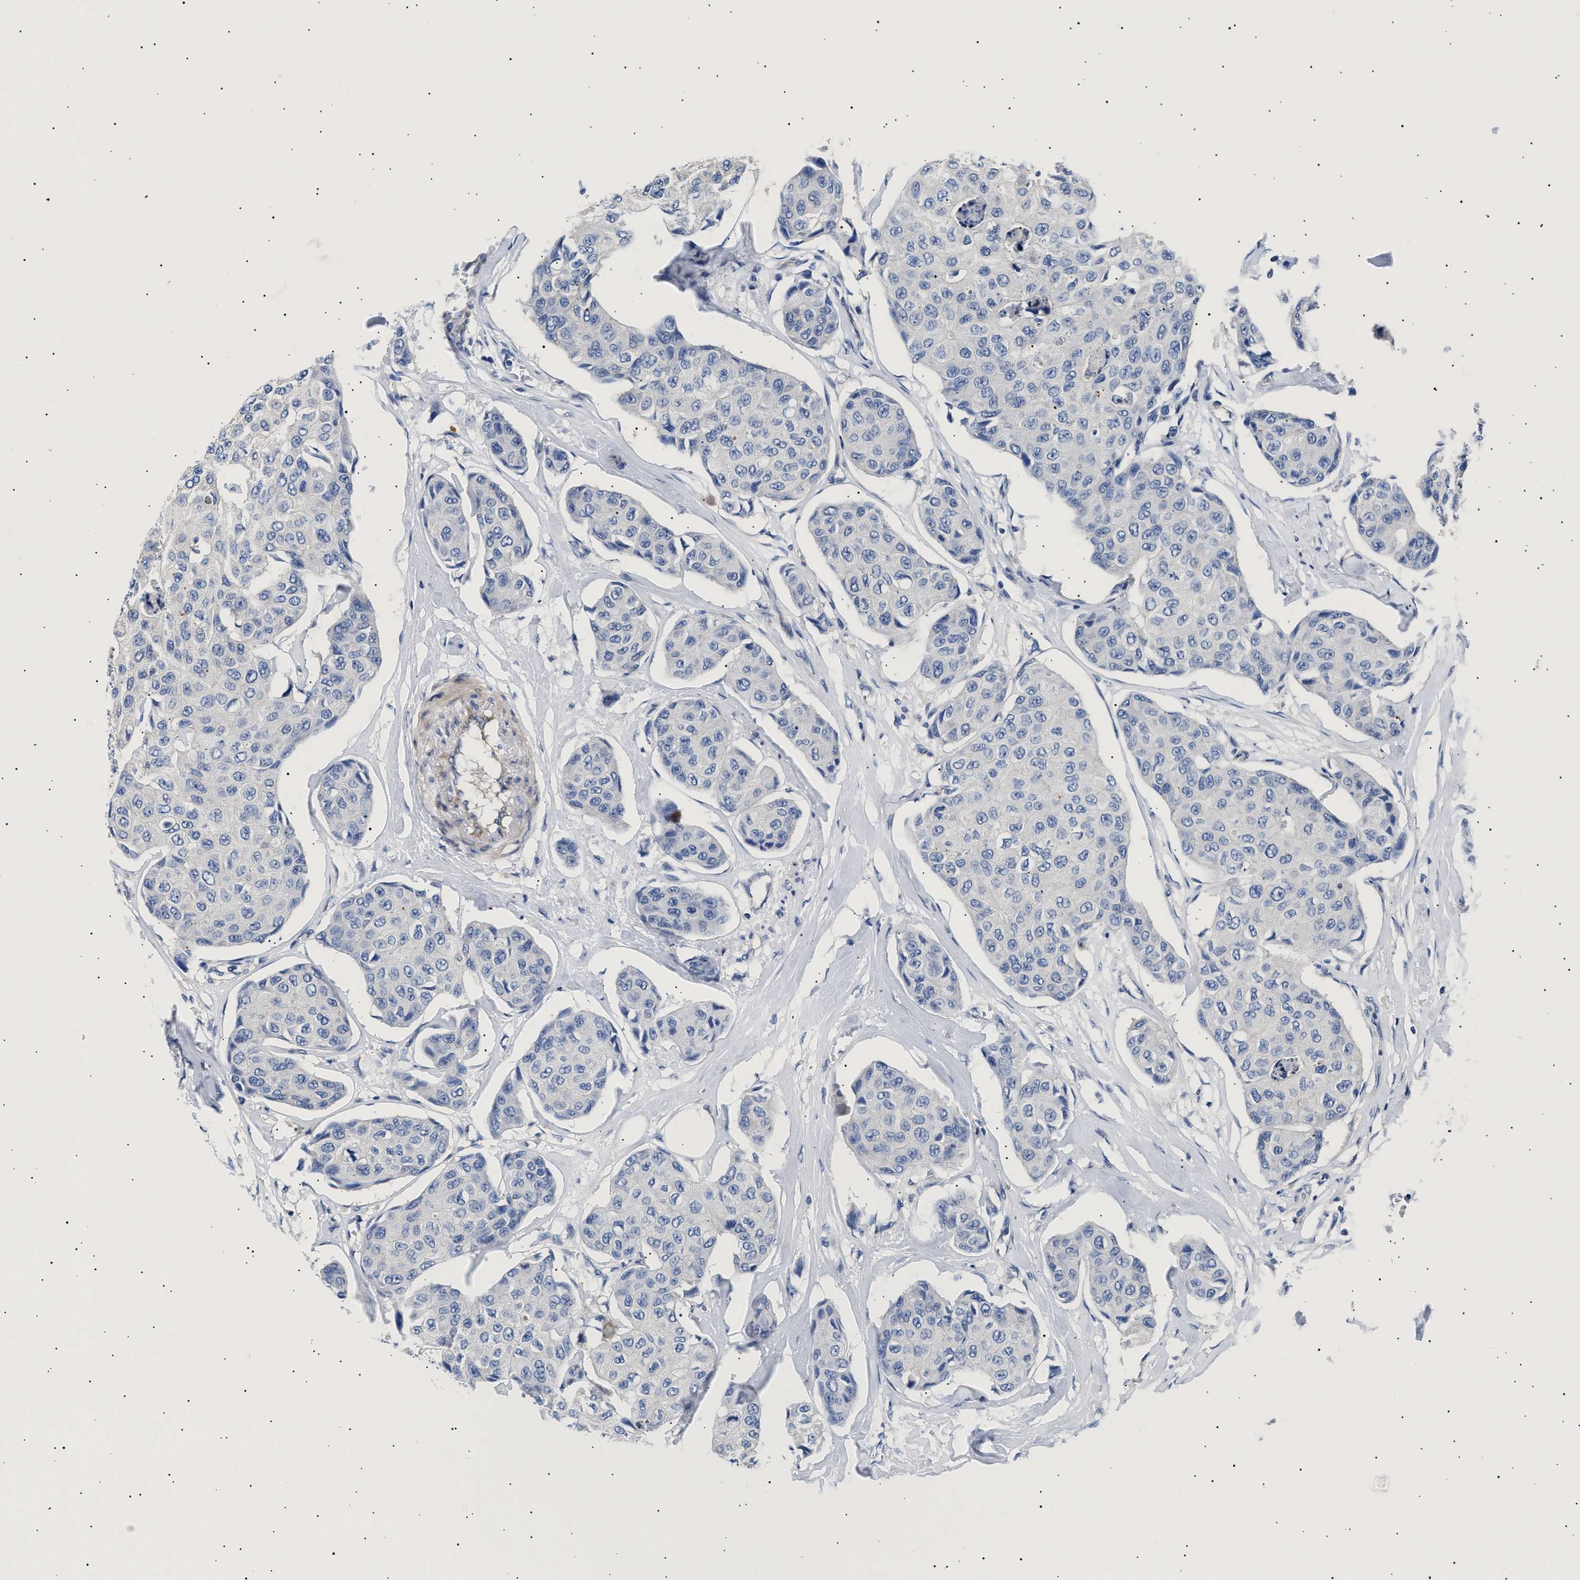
{"staining": {"intensity": "negative", "quantity": "none", "location": "none"}, "tissue": "breast cancer", "cell_type": "Tumor cells", "image_type": "cancer", "snomed": [{"axis": "morphology", "description": "Duct carcinoma"}, {"axis": "topography", "description": "Breast"}], "caption": "The image demonstrates no staining of tumor cells in breast cancer. (DAB immunohistochemistry visualized using brightfield microscopy, high magnification).", "gene": "HEMGN", "patient": {"sex": "female", "age": 80}}